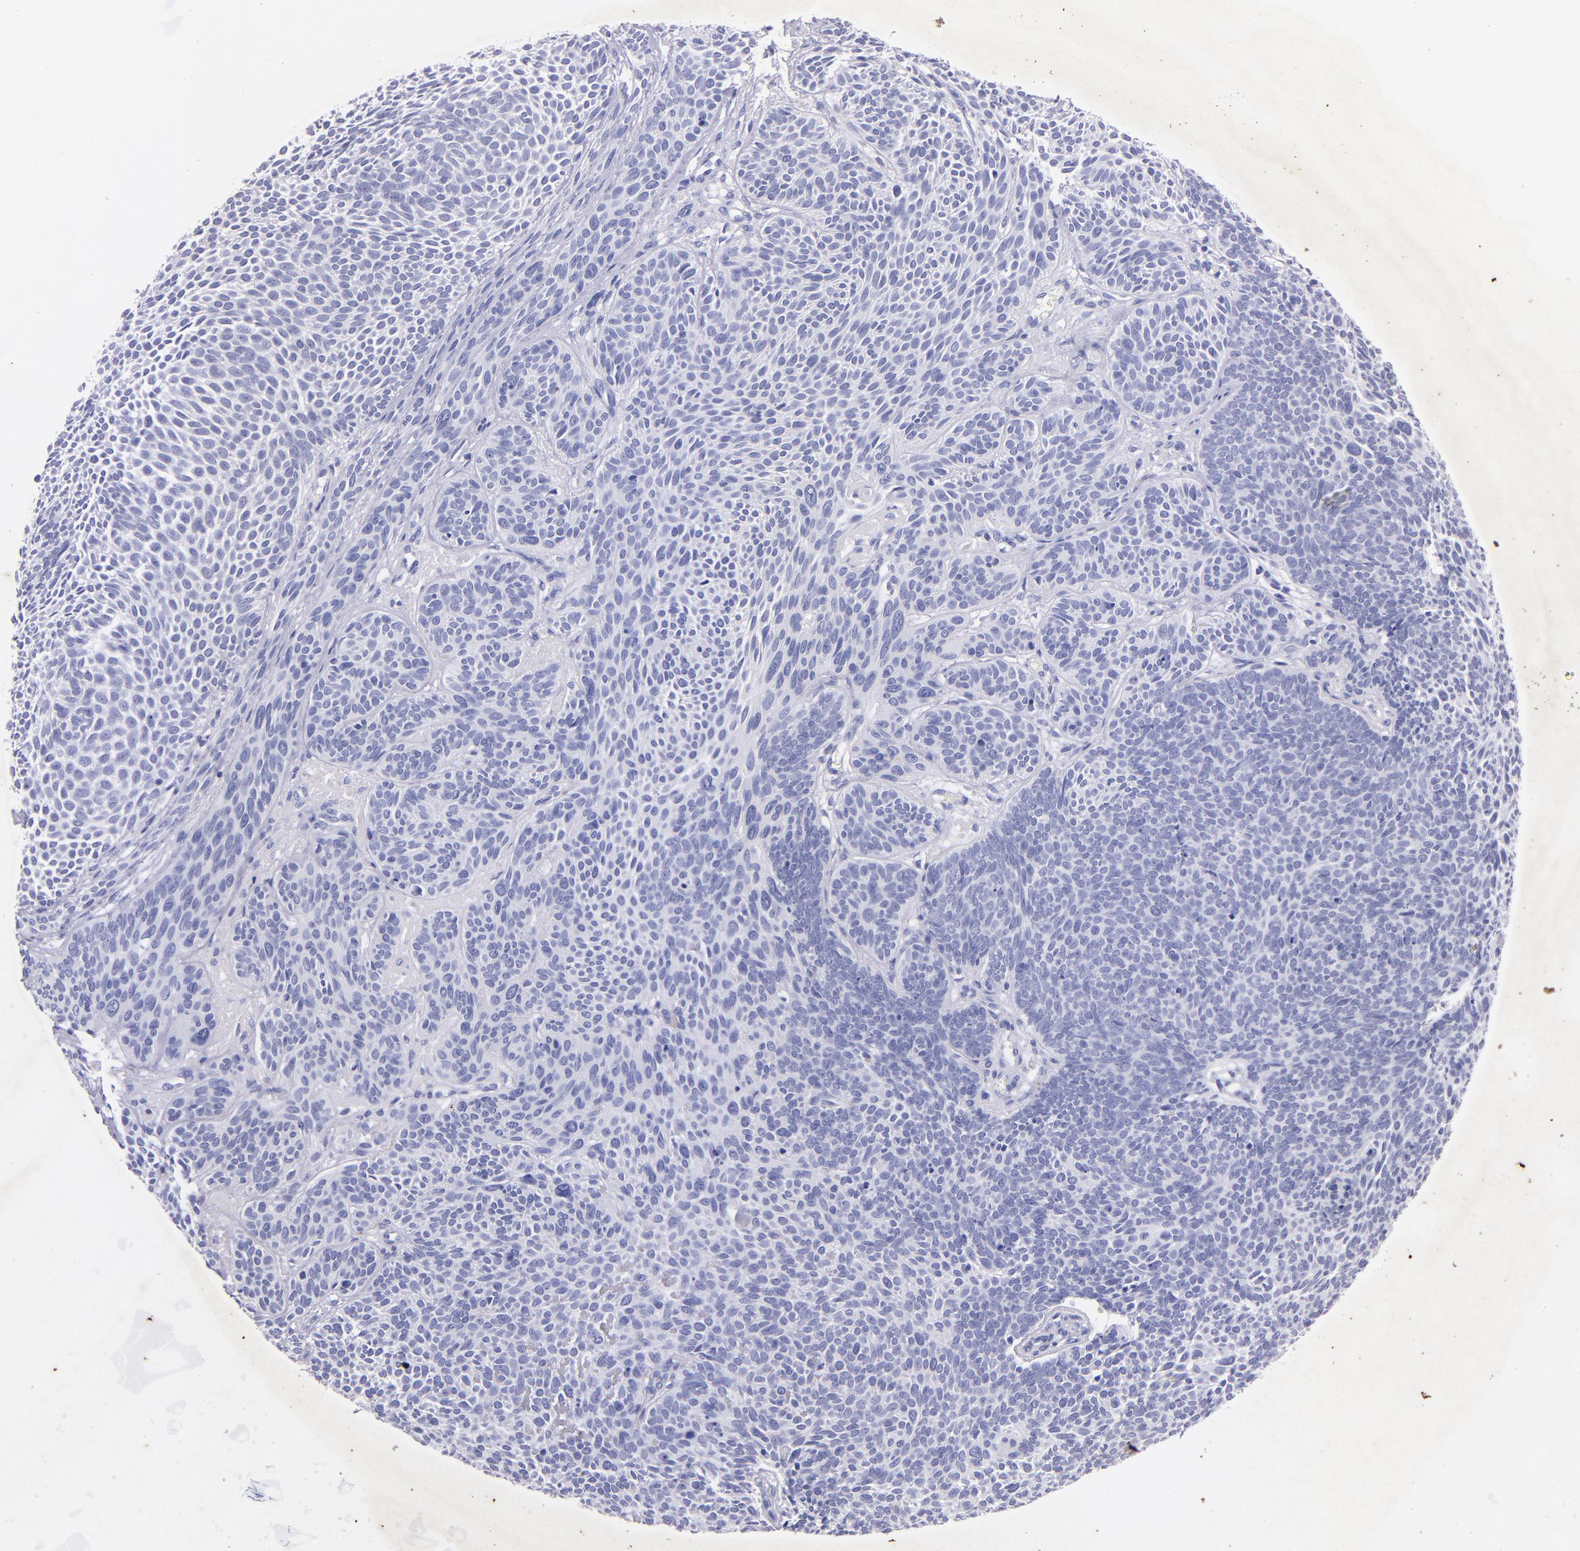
{"staining": {"intensity": "negative", "quantity": "none", "location": "none"}, "tissue": "skin cancer", "cell_type": "Tumor cells", "image_type": "cancer", "snomed": [{"axis": "morphology", "description": "Basal cell carcinoma"}, {"axis": "topography", "description": "Skin"}], "caption": "Tumor cells are negative for brown protein staining in skin basal cell carcinoma.", "gene": "UCHL1", "patient": {"sex": "male", "age": 84}}